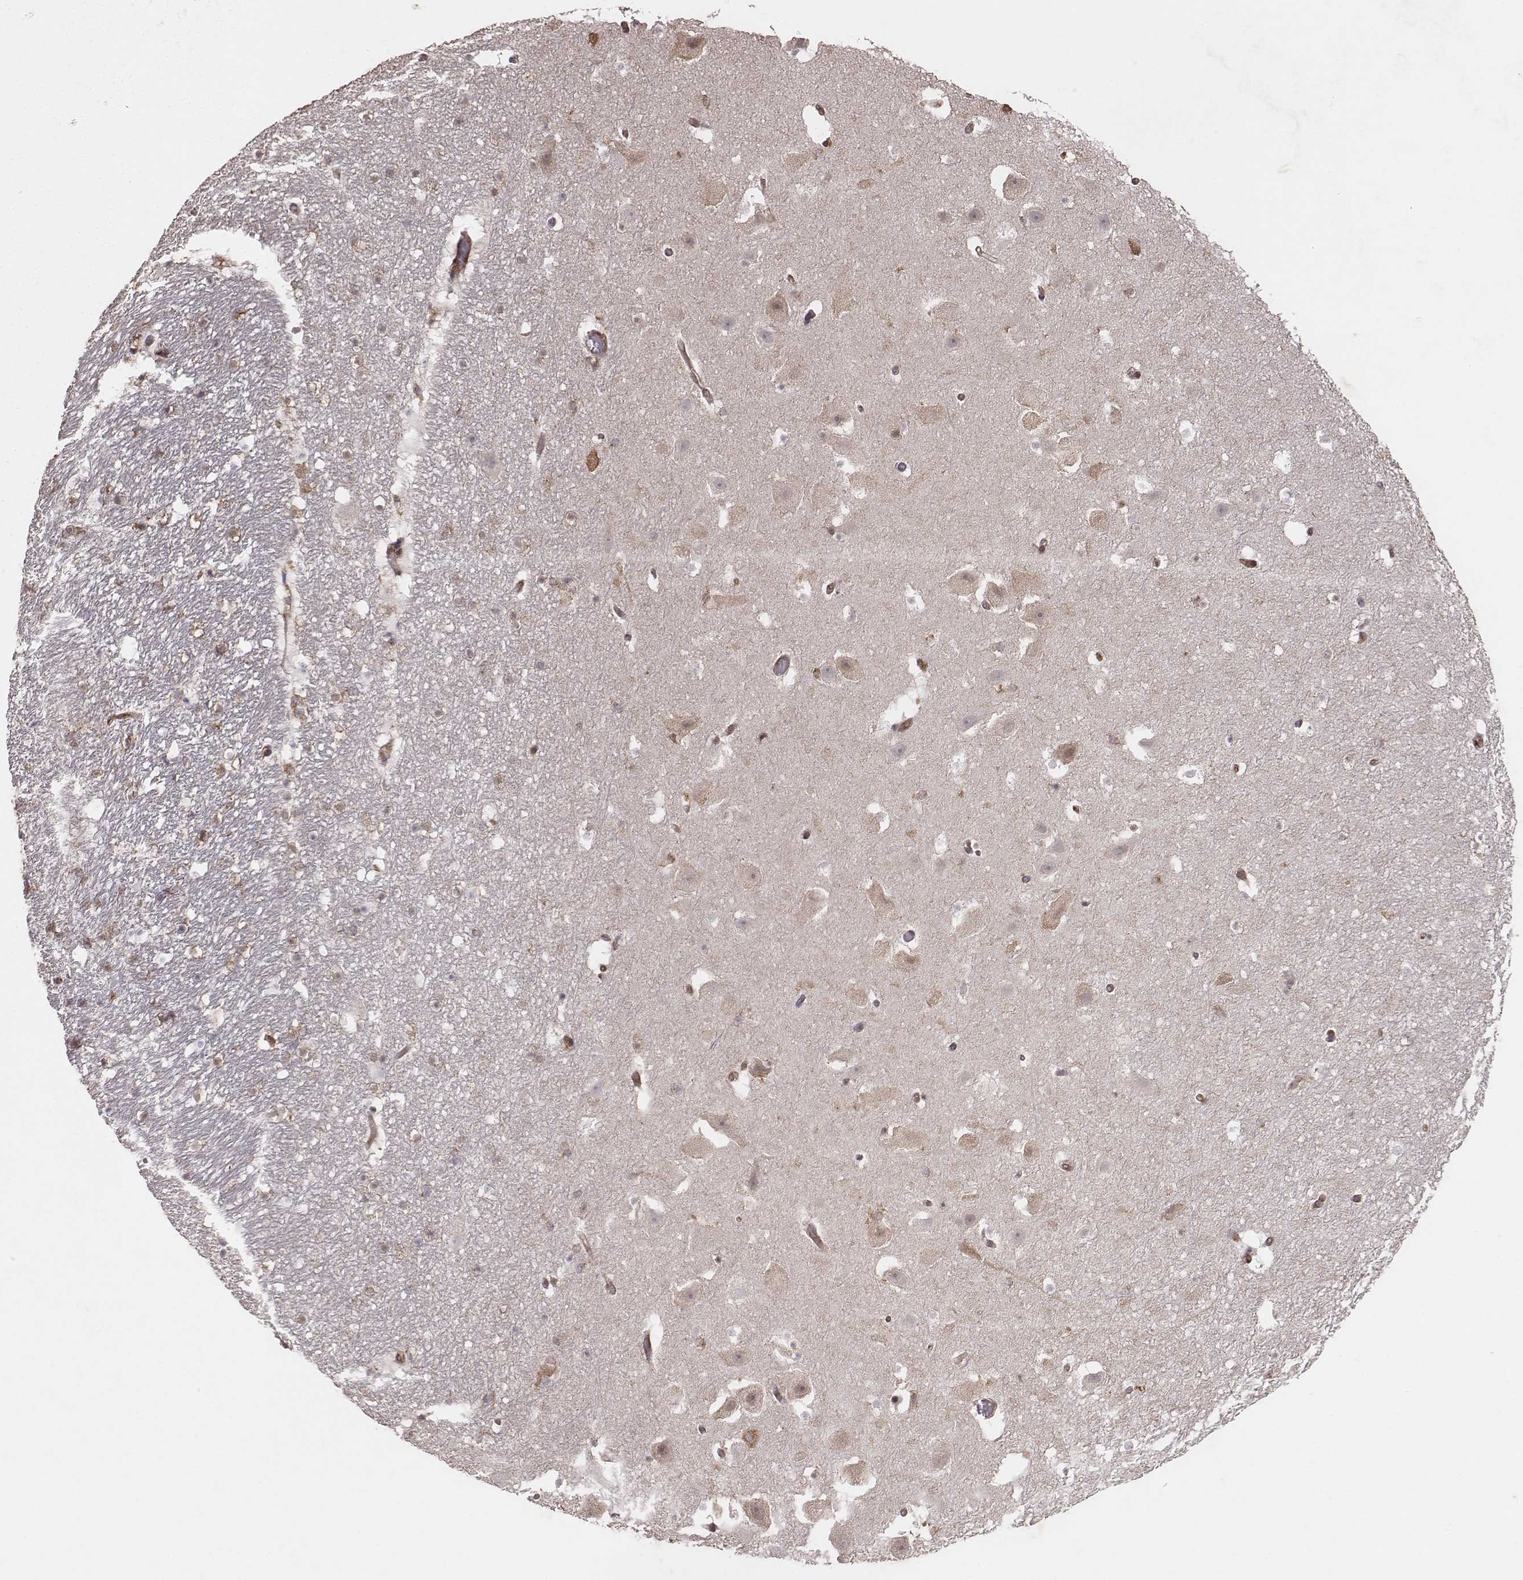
{"staining": {"intensity": "moderate", "quantity": "25%-75%", "location": "cytoplasmic/membranous"}, "tissue": "hippocampus", "cell_type": "Glial cells", "image_type": "normal", "snomed": [{"axis": "morphology", "description": "Normal tissue, NOS"}, {"axis": "topography", "description": "Hippocampus"}], "caption": "A photomicrograph showing moderate cytoplasmic/membranous expression in about 25%-75% of glial cells in normal hippocampus, as visualized by brown immunohistochemical staining.", "gene": "TXLNA", "patient": {"sex": "male", "age": 26}}